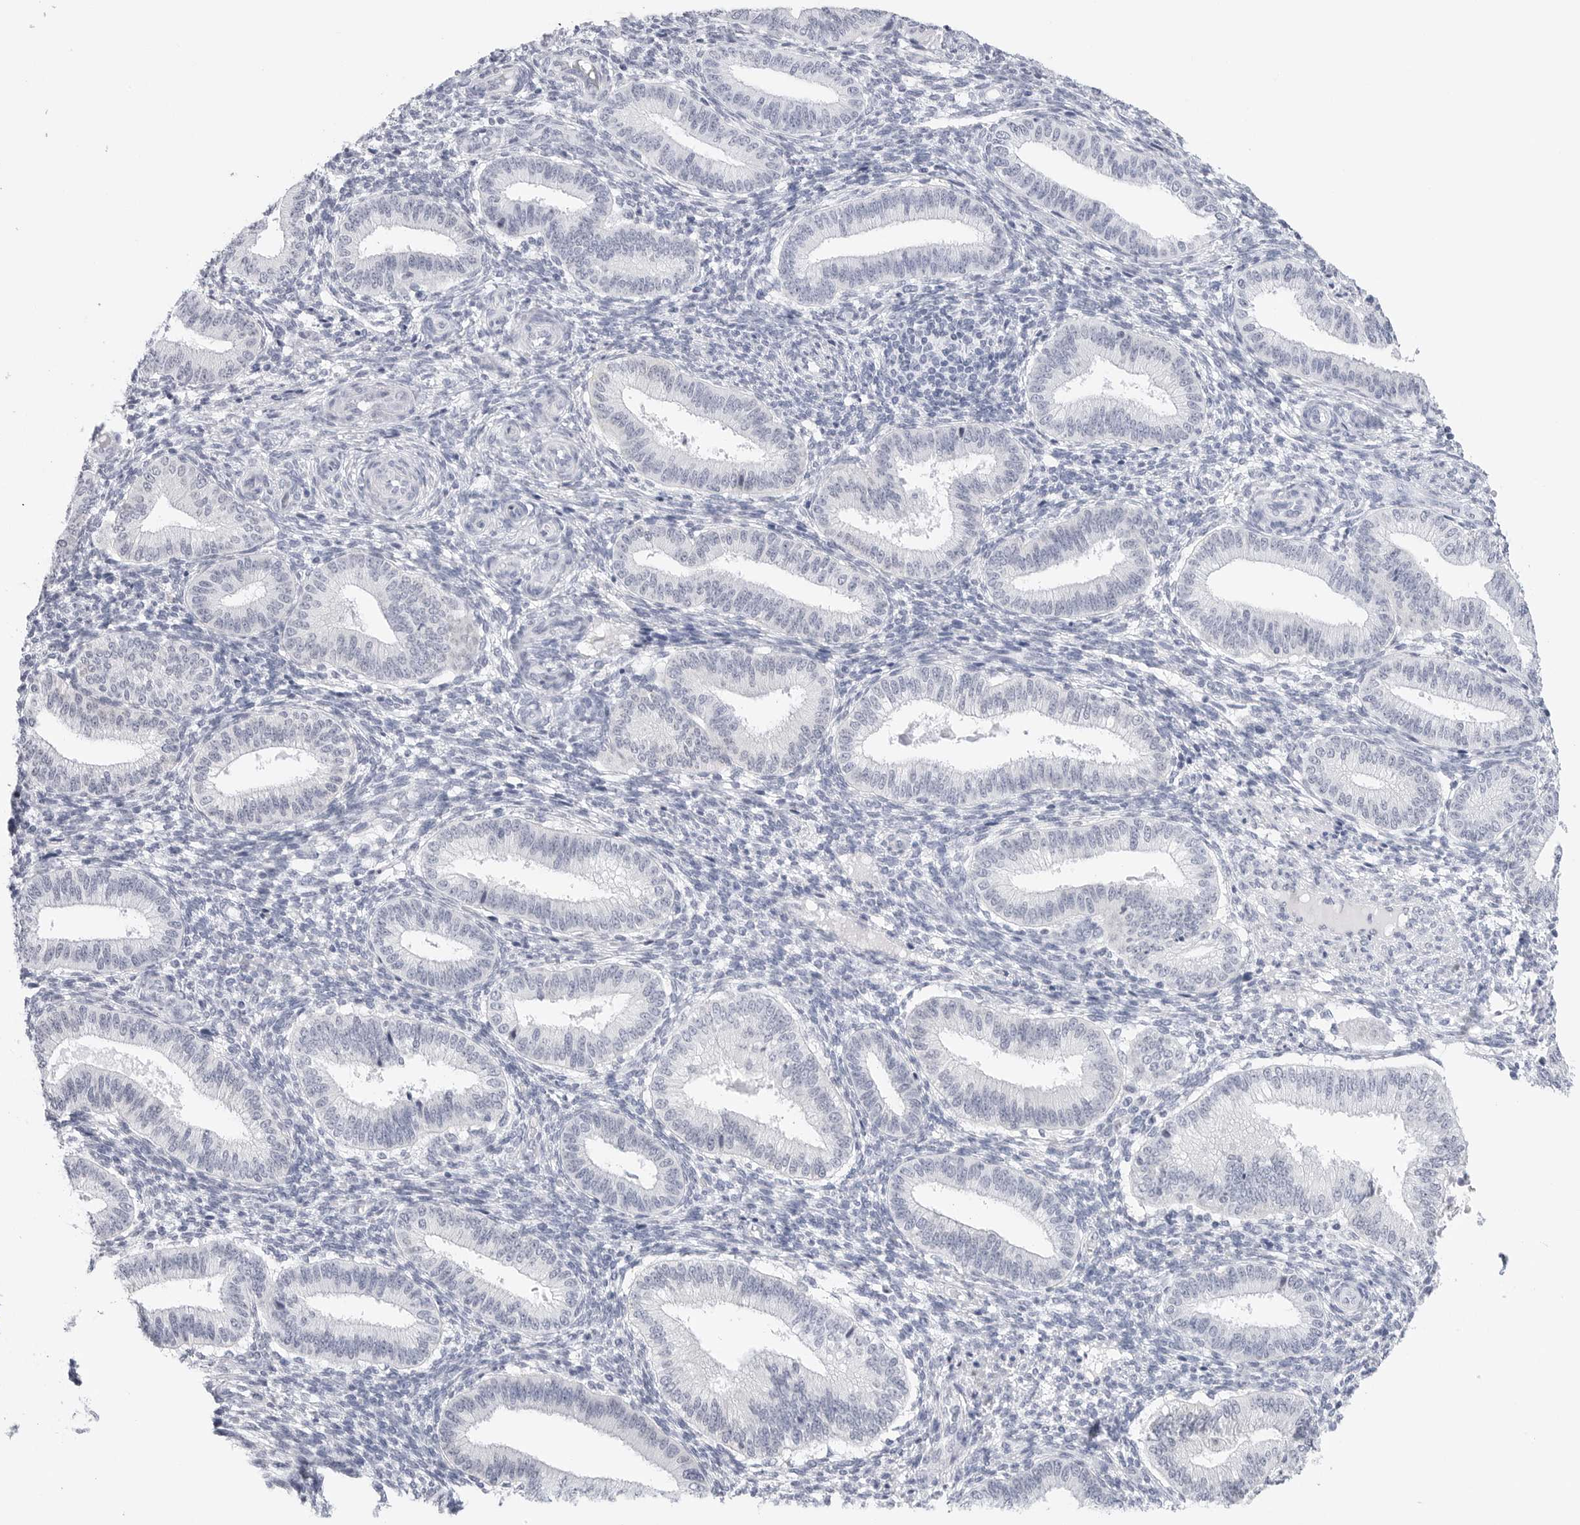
{"staining": {"intensity": "negative", "quantity": "none", "location": "none"}, "tissue": "endometrium", "cell_type": "Cells in endometrial stroma", "image_type": "normal", "snomed": [{"axis": "morphology", "description": "Normal tissue, NOS"}, {"axis": "topography", "description": "Endometrium"}], "caption": "Human endometrium stained for a protein using IHC demonstrates no staining in cells in endometrial stroma.", "gene": "SLC19A1", "patient": {"sex": "female", "age": 39}}